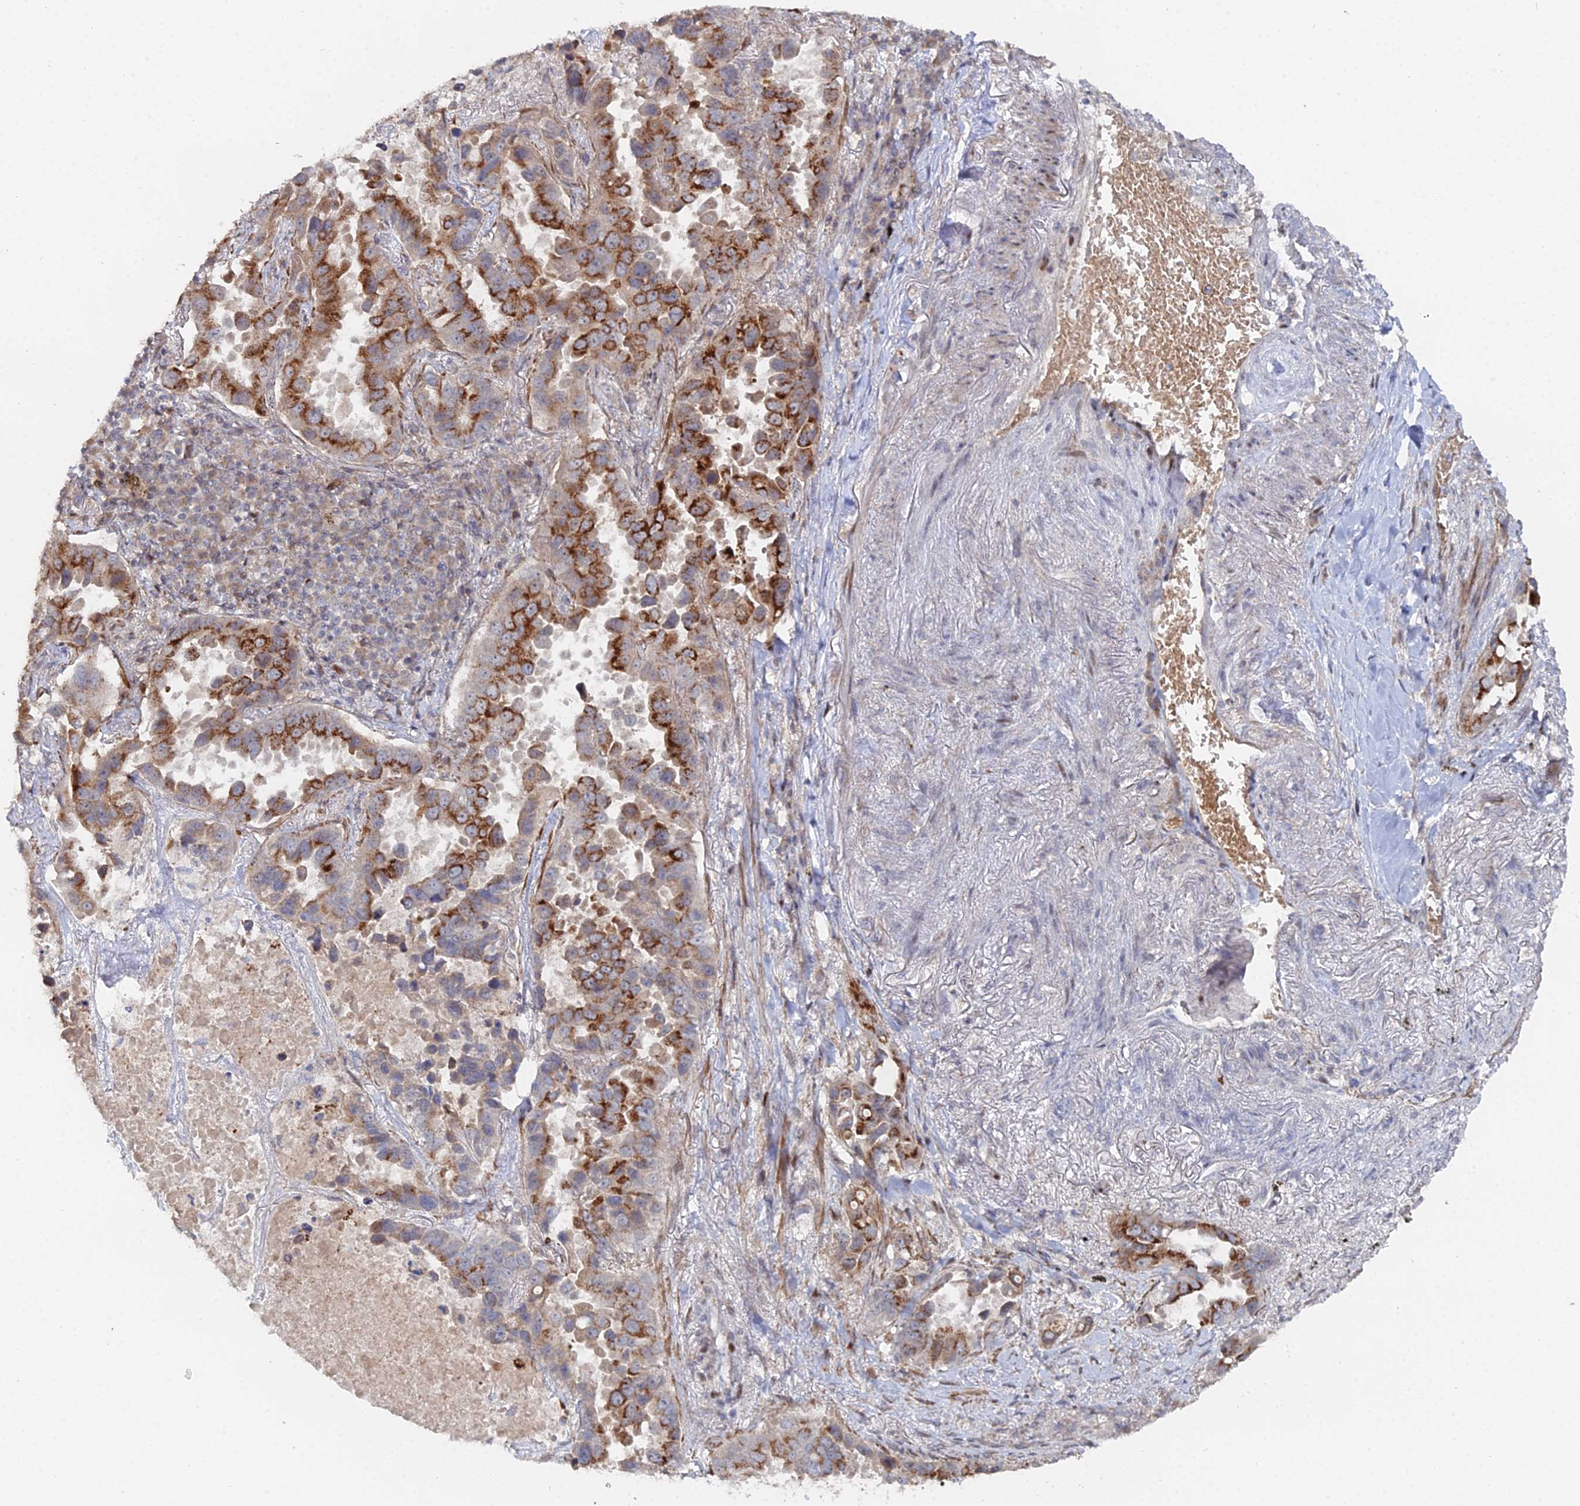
{"staining": {"intensity": "strong", "quantity": "25%-75%", "location": "cytoplasmic/membranous"}, "tissue": "lung cancer", "cell_type": "Tumor cells", "image_type": "cancer", "snomed": [{"axis": "morphology", "description": "Adenocarcinoma, NOS"}, {"axis": "topography", "description": "Lung"}], "caption": "The immunohistochemical stain labels strong cytoplasmic/membranous positivity in tumor cells of adenocarcinoma (lung) tissue.", "gene": "SGMS1", "patient": {"sex": "male", "age": 64}}